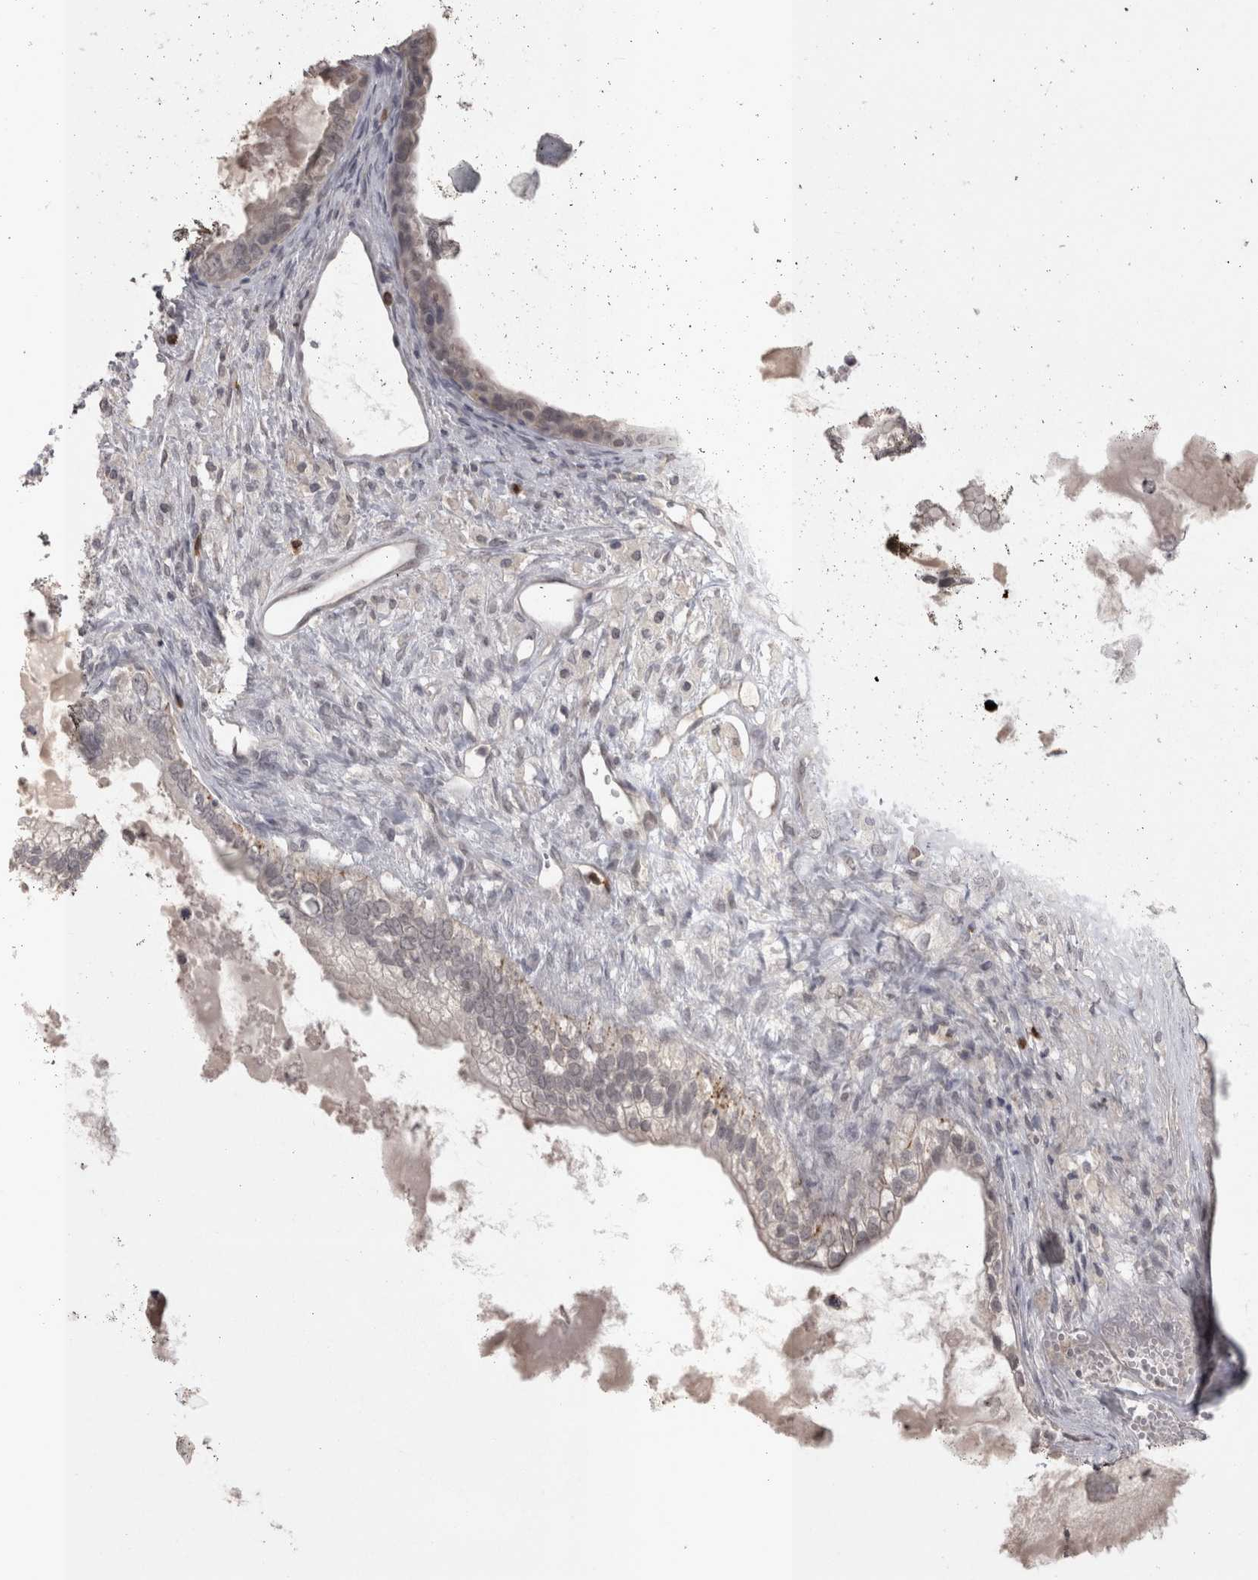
{"staining": {"intensity": "weak", "quantity": "<25%", "location": "cytoplasmic/membranous"}, "tissue": "ovarian cancer", "cell_type": "Tumor cells", "image_type": "cancer", "snomed": [{"axis": "morphology", "description": "Cystadenocarcinoma, mucinous, NOS"}, {"axis": "topography", "description": "Ovary"}], "caption": "High magnification brightfield microscopy of ovarian mucinous cystadenocarcinoma stained with DAB (3,3'-diaminobenzidine) (brown) and counterstained with hematoxylin (blue): tumor cells show no significant staining.", "gene": "SKAP1", "patient": {"sex": "female", "age": 80}}